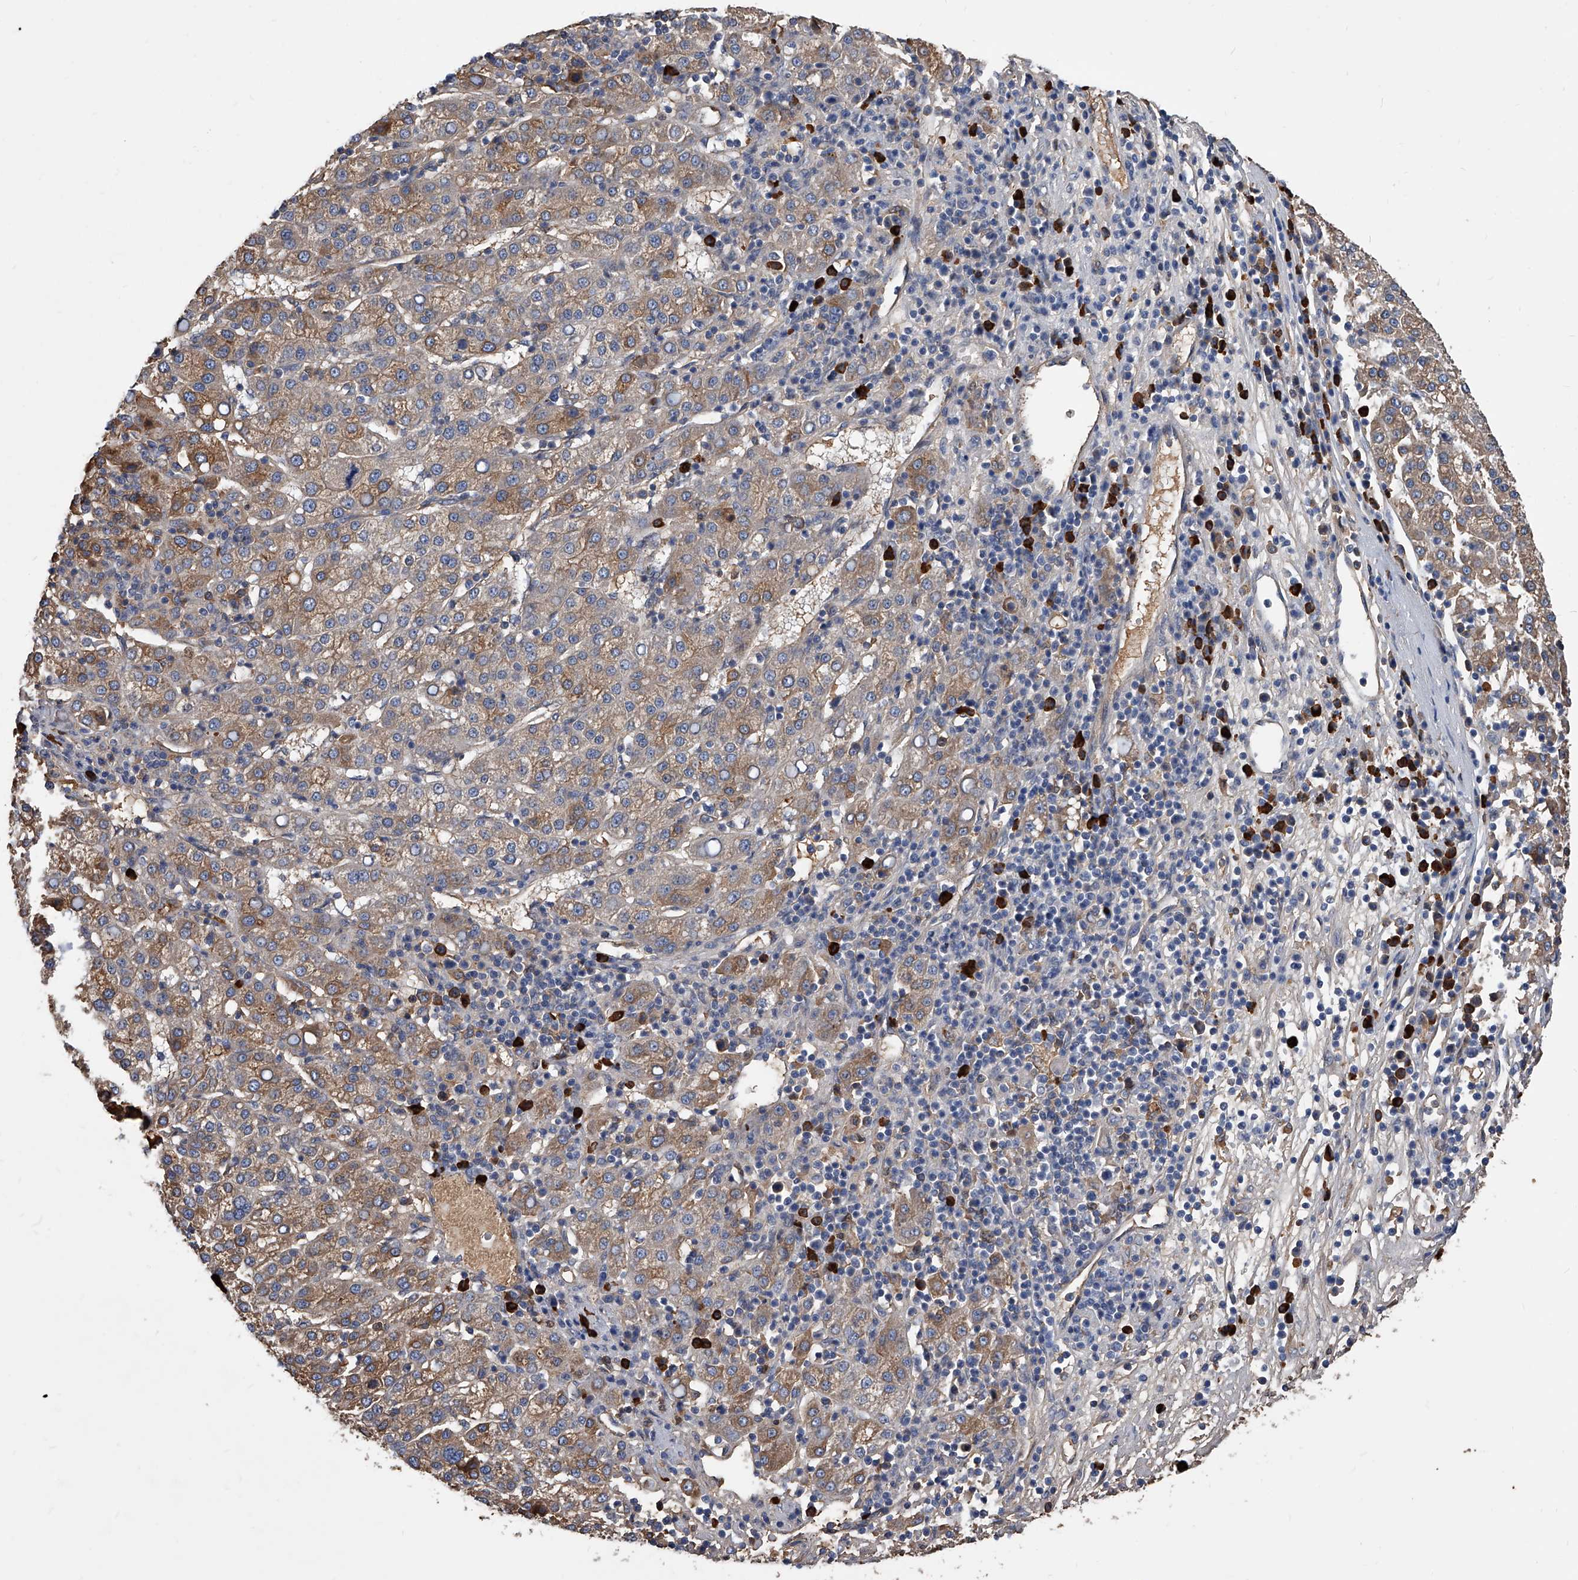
{"staining": {"intensity": "moderate", "quantity": ">75%", "location": "cytoplasmic/membranous"}, "tissue": "liver cancer", "cell_type": "Tumor cells", "image_type": "cancer", "snomed": [{"axis": "morphology", "description": "Carcinoma, Hepatocellular, NOS"}, {"axis": "topography", "description": "Liver"}], "caption": "DAB immunohistochemical staining of human liver cancer (hepatocellular carcinoma) reveals moderate cytoplasmic/membranous protein staining in about >75% of tumor cells. (brown staining indicates protein expression, while blue staining denotes nuclei).", "gene": "ZNF25", "patient": {"sex": "female", "age": 58}}